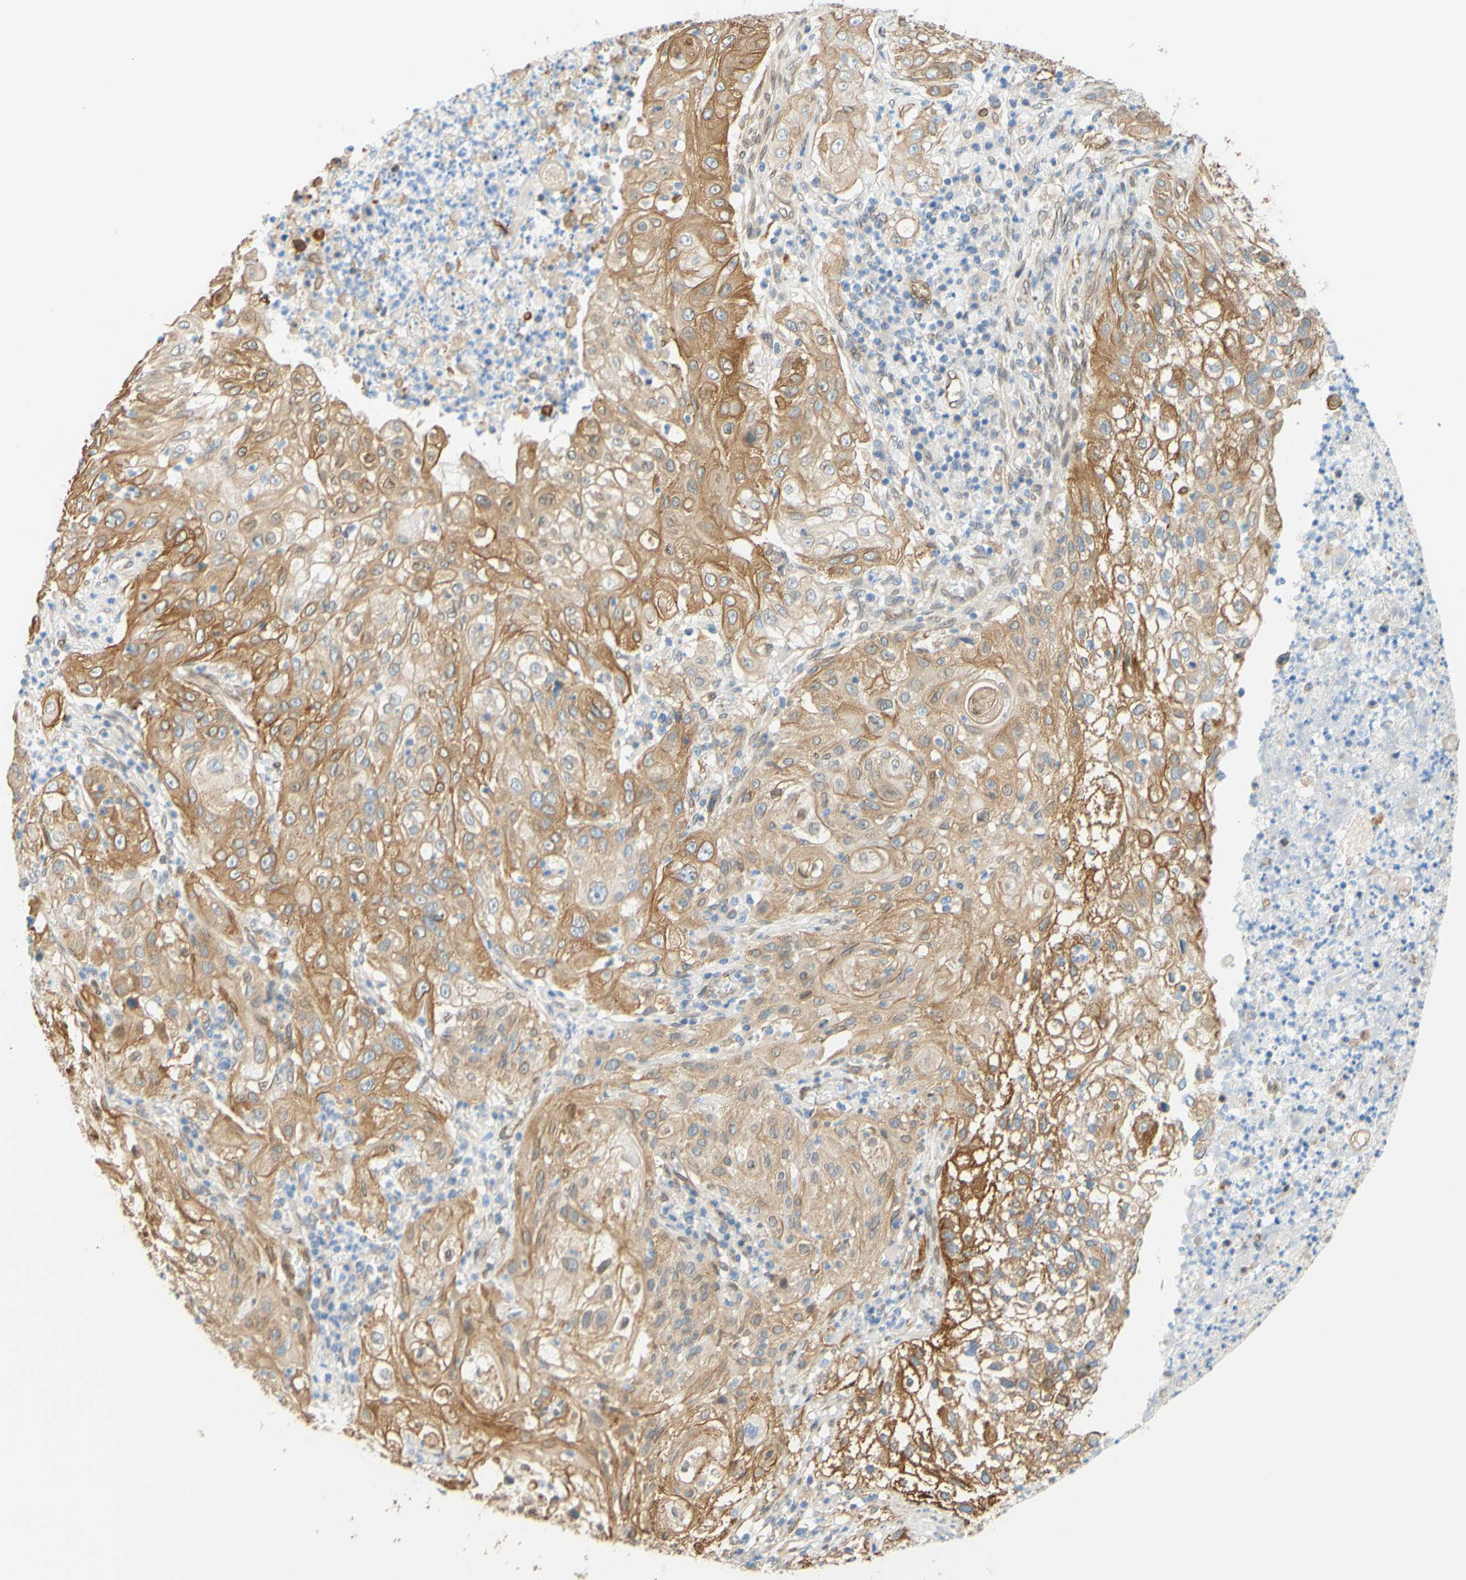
{"staining": {"intensity": "moderate", "quantity": ">75%", "location": "cytoplasmic/membranous"}, "tissue": "lung cancer", "cell_type": "Tumor cells", "image_type": "cancer", "snomed": [{"axis": "morphology", "description": "Inflammation, NOS"}, {"axis": "morphology", "description": "Squamous cell carcinoma, NOS"}, {"axis": "topography", "description": "Lymph node"}, {"axis": "topography", "description": "Soft tissue"}, {"axis": "topography", "description": "Lung"}], "caption": "Protein staining of lung cancer (squamous cell carcinoma) tissue shows moderate cytoplasmic/membranous staining in about >75% of tumor cells.", "gene": "ENDOD1", "patient": {"sex": "male", "age": 66}}